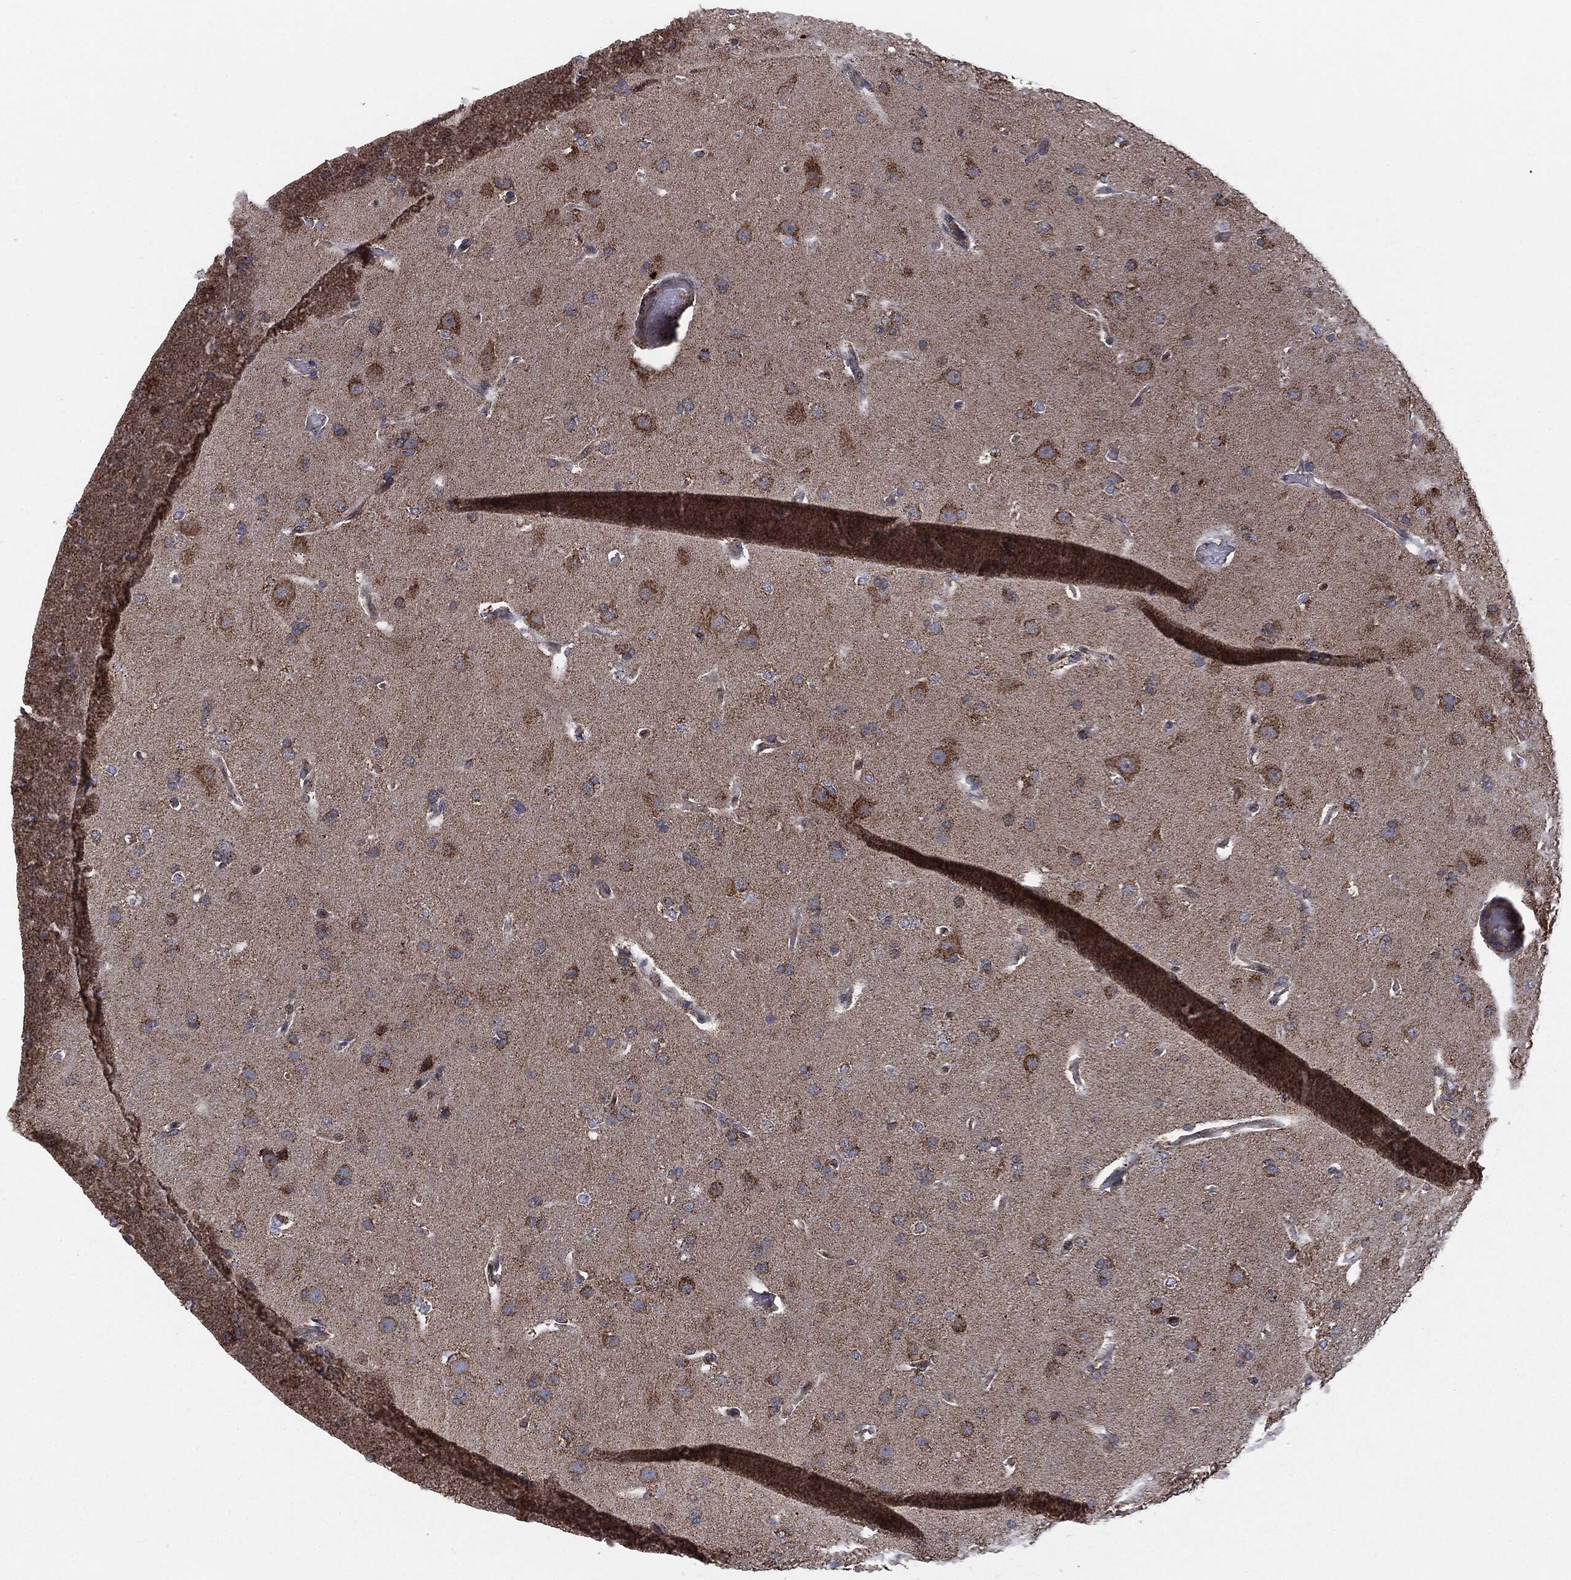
{"staining": {"intensity": "strong", "quantity": "25%-75%", "location": "cytoplasmic/membranous"}, "tissue": "glioma", "cell_type": "Tumor cells", "image_type": "cancer", "snomed": [{"axis": "morphology", "description": "Glioma, malignant, Low grade"}, {"axis": "topography", "description": "Brain"}], "caption": "Malignant low-grade glioma stained for a protein (brown) exhibits strong cytoplasmic/membranous positive expression in approximately 25%-75% of tumor cells.", "gene": "MTOR", "patient": {"sex": "male", "age": 41}}